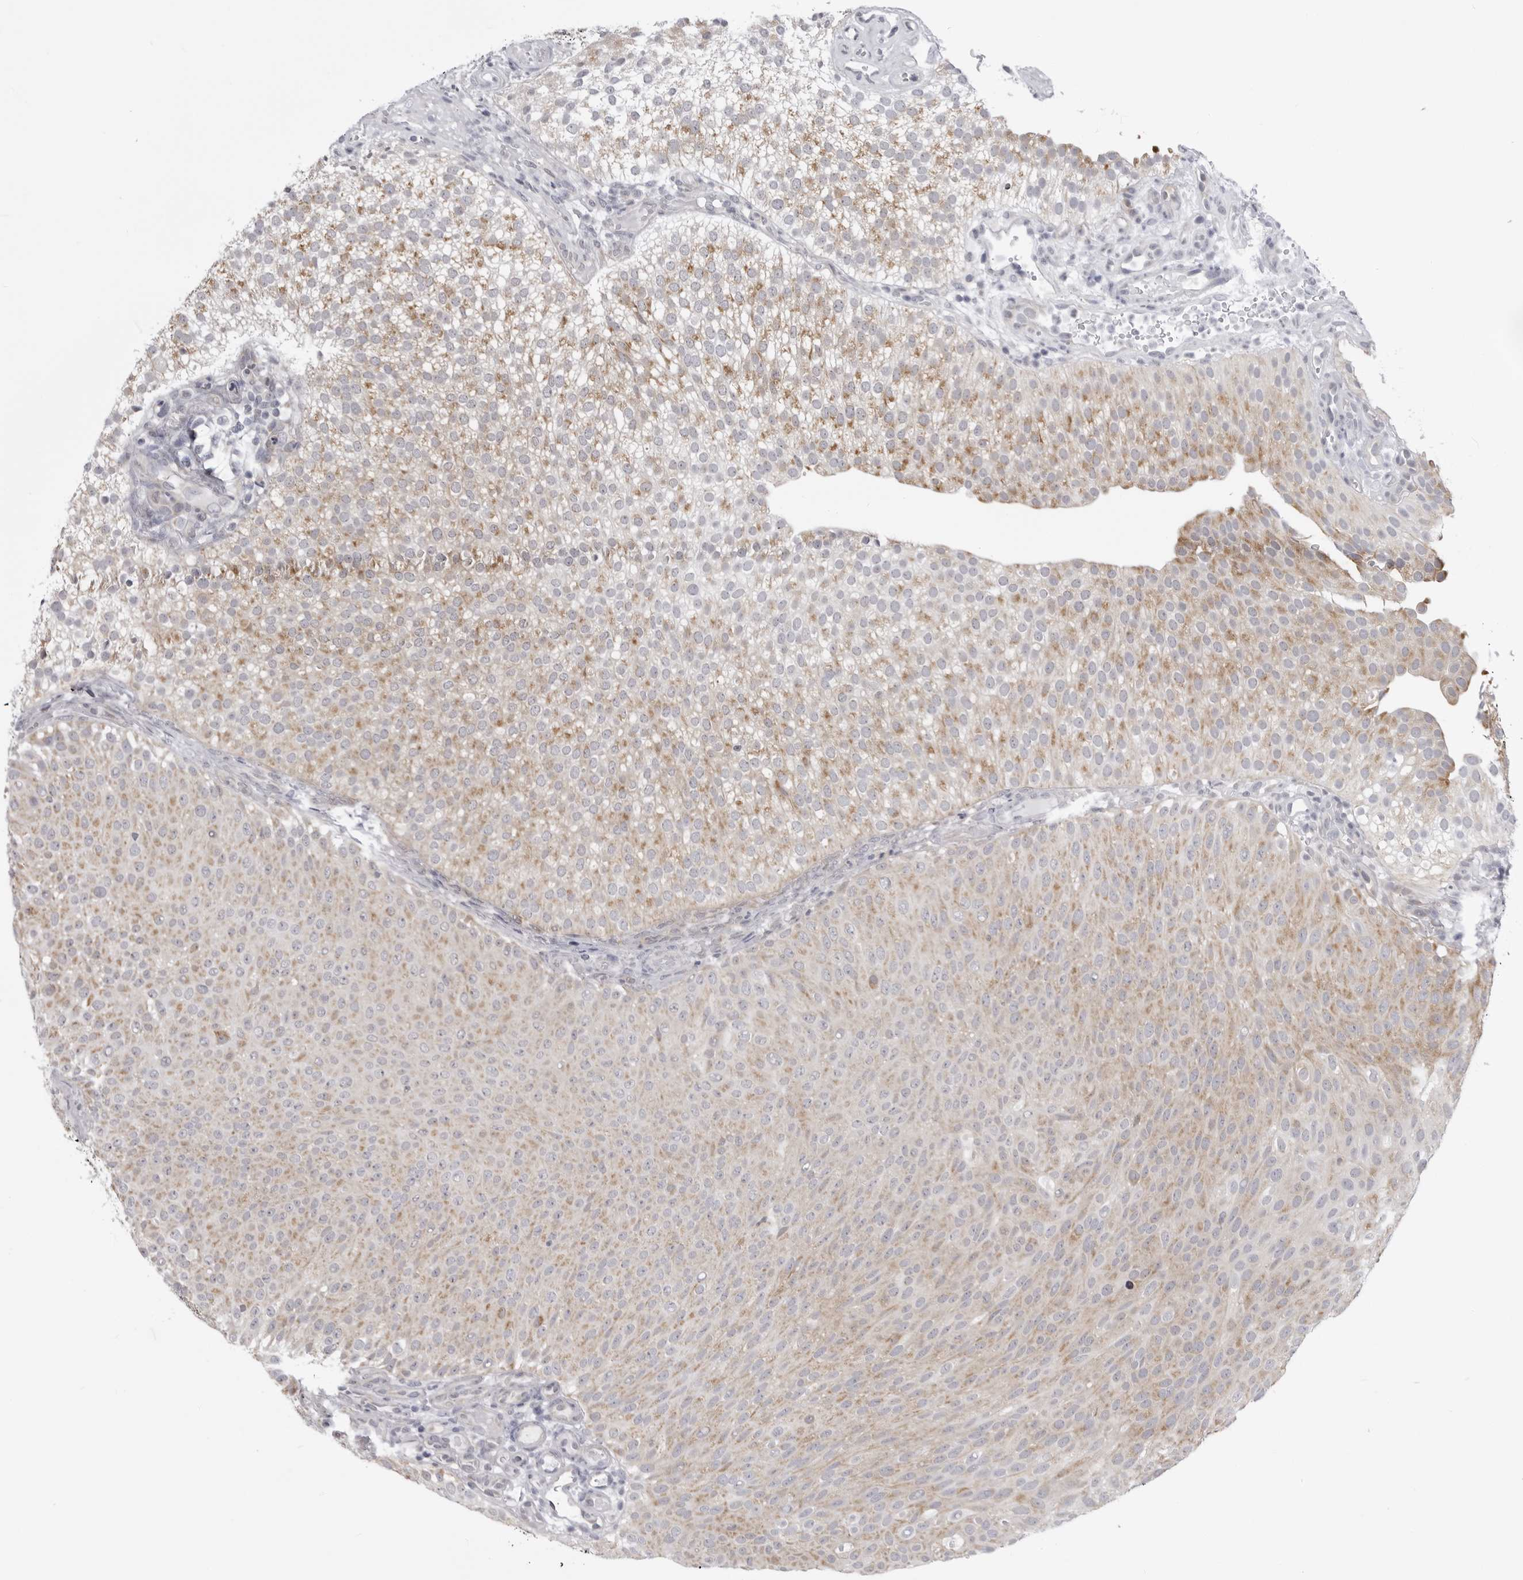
{"staining": {"intensity": "moderate", "quantity": "25%-75%", "location": "cytoplasmic/membranous"}, "tissue": "urothelial cancer", "cell_type": "Tumor cells", "image_type": "cancer", "snomed": [{"axis": "morphology", "description": "Urothelial carcinoma, Low grade"}, {"axis": "topography", "description": "Urinary bladder"}], "caption": "The histopathology image demonstrates staining of urothelial carcinoma (low-grade), revealing moderate cytoplasmic/membranous protein positivity (brown color) within tumor cells.", "gene": "FH", "patient": {"sex": "male", "age": 78}}